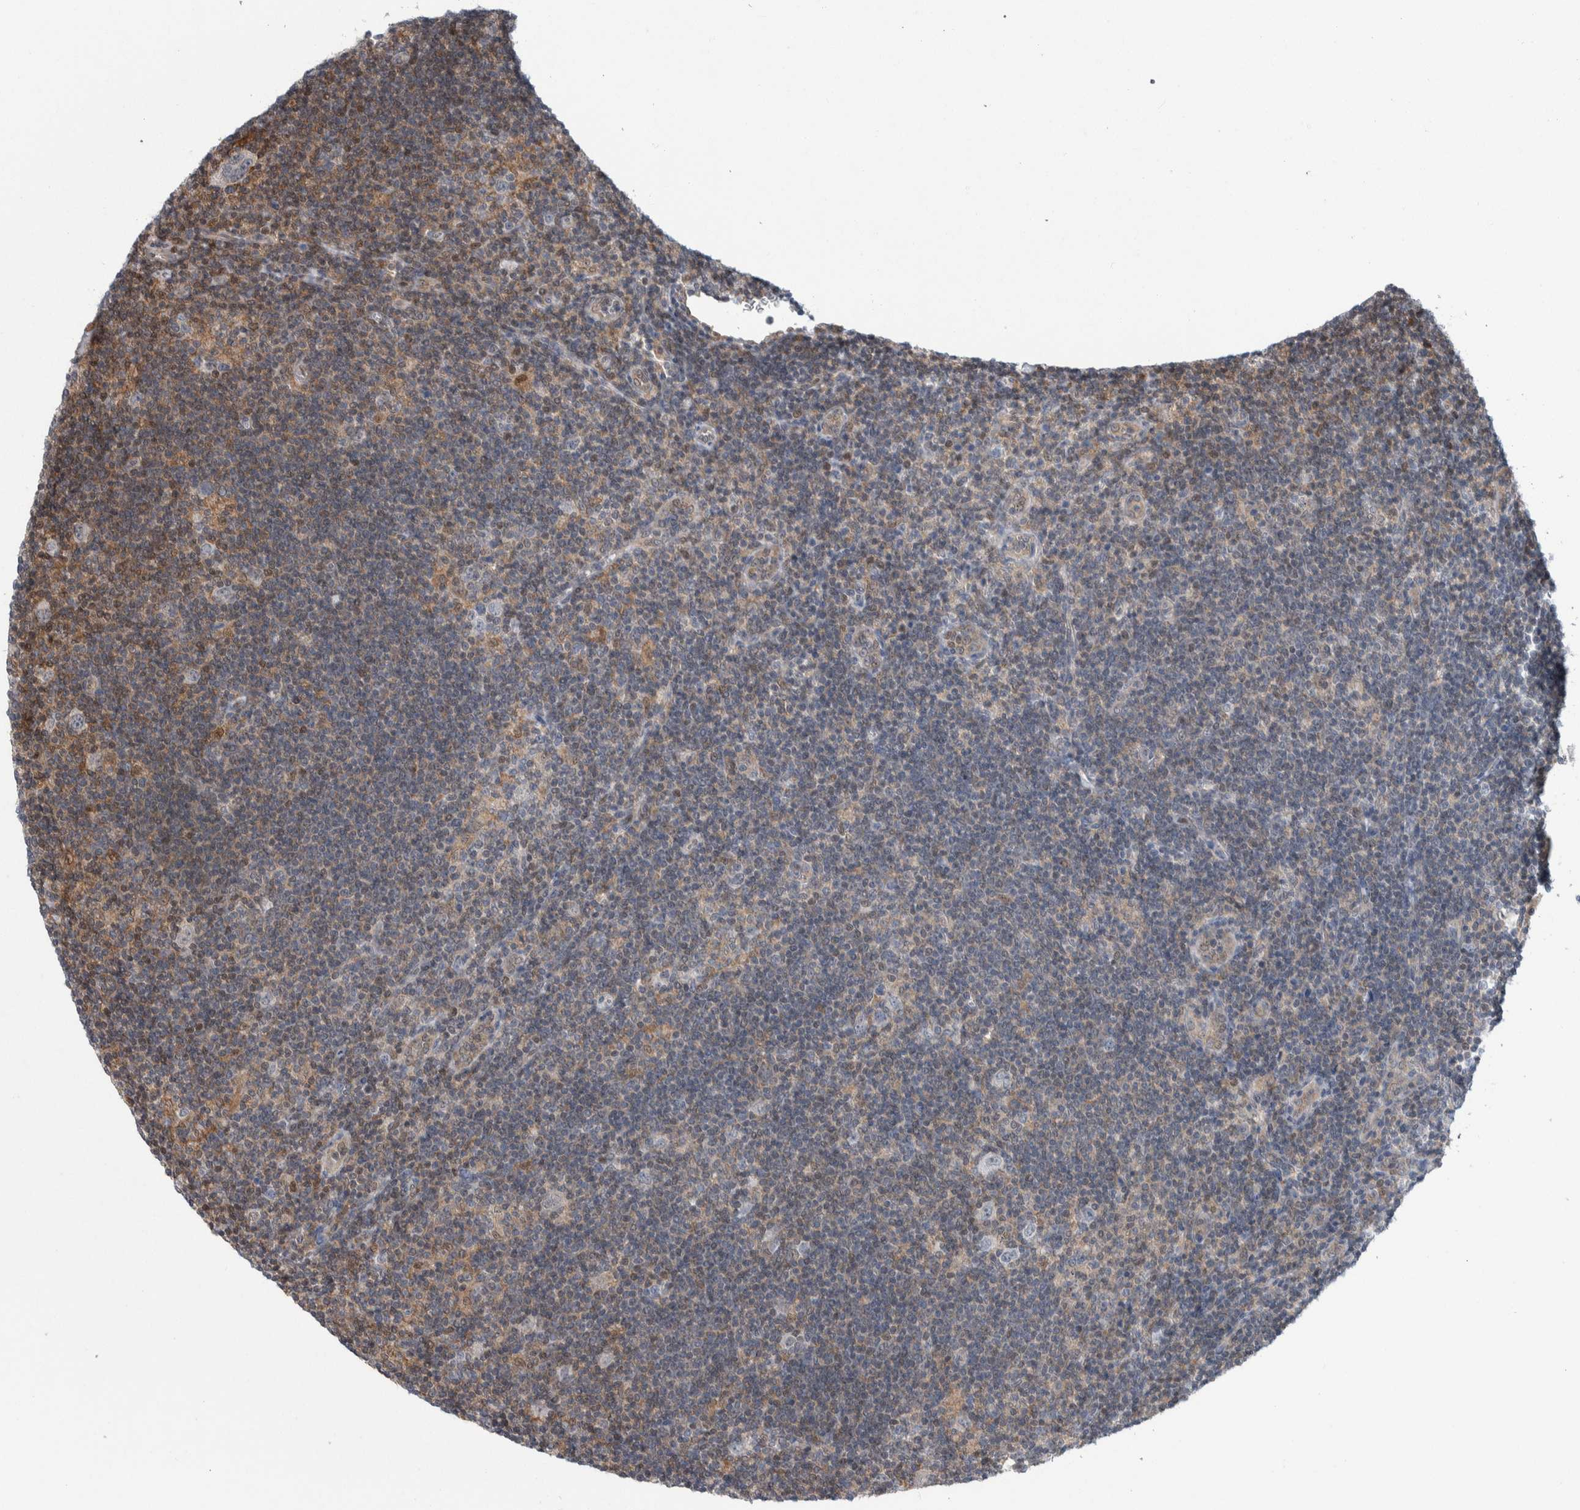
{"staining": {"intensity": "negative", "quantity": "none", "location": "none"}, "tissue": "lymphoma", "cell_type": "Tumor cells", "image_type": "cancer", "snomed": [{"axis": "morphology", "description": "Hodgkin's disease, NOS"}, {"axis": "topography", "description": "Lymph node"}], "caption": "Photomicrograph shows no protein staining in tumor cells of lymphoma tissue.", "gene": "PTPA", "patient": {"sex": "female", "age": 57}}